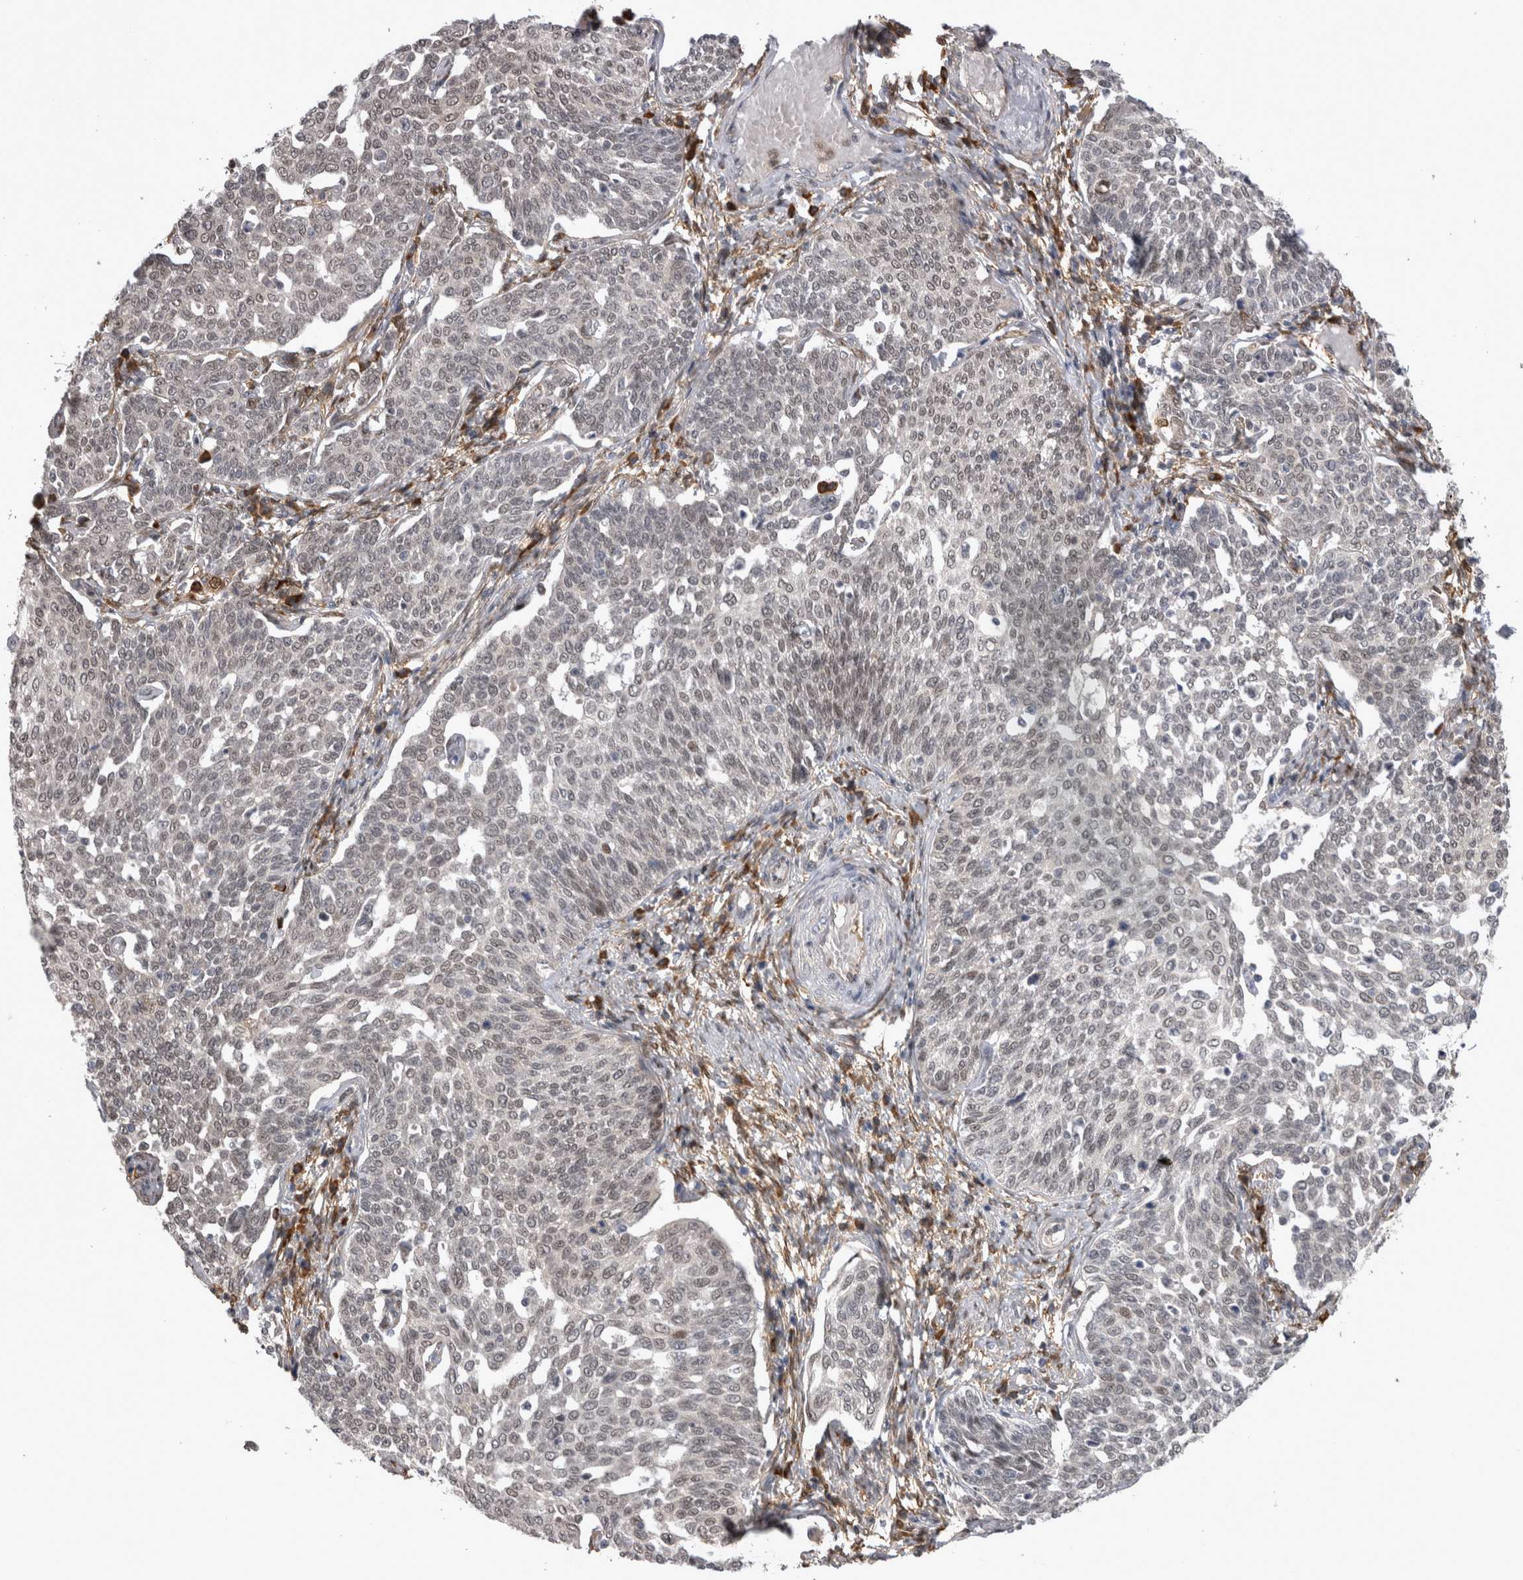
{"staining": {"intensity": "weak", "quantity": "25%-75%", "location": "nuclear"}, "tissue": "cervical cancer", "cell_type": "Tumor cells", "image_type": "cancer", "snomed": [{"axis": "morphology", "description": "Squamous cell carcinoma, NOS"}, {"axis": "topography", "description": "Cervix"}], "caption": "Weak nuclear expression is identified in approximately 25%-75% of tumor cells in cervical squamous cell carcinoma.", "gene": "CHIC2", "patient": {"sex": "female", "age": 34}}